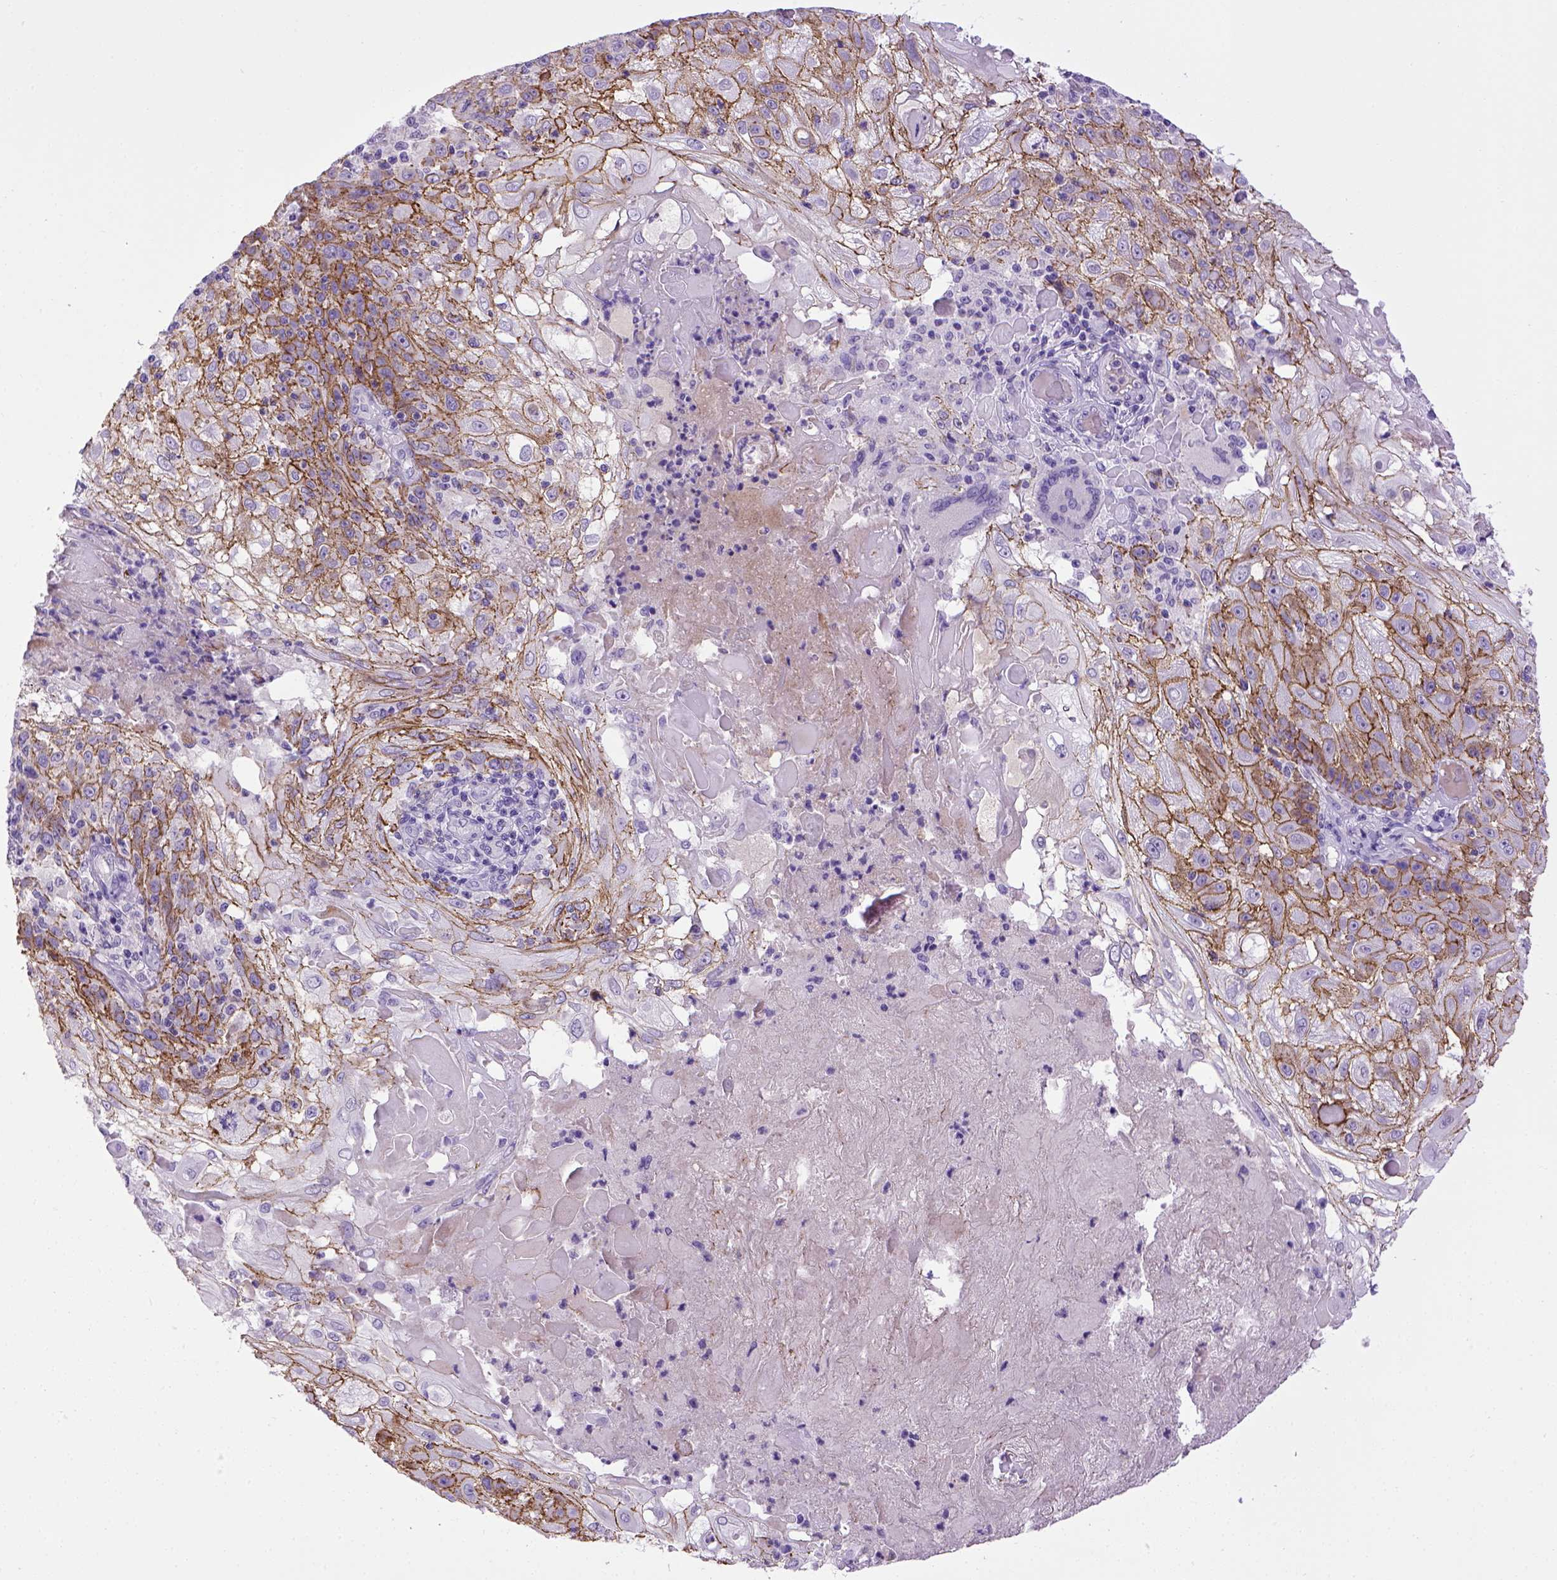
{"staining": {"intensity": "moderate", "quantity": ">75%", "location": "cytoplasmic/membranous"}, "tissue": "skin cancer", "cell_type": "Tumor cells", "image_type": "cancer", "snomed": [{"axis": "morphology", "description": "Normal tissue, NOS"}, {"axis": "morphology", "description": "Squamous cell carcinoma, NOS"}, {"axis": "topography", "description": "Skin"}], "caption": "Immunohistochemistry (IHC) image of skin cancer (squamous cell carcinoma) stained for a protein (brown), which demonstrates medium levels of moderate cytoplasmic/membranous expression in about >75% of tumor cells.", "gene": "CDH1", "patient": {"sex": "female", "age": 83}}